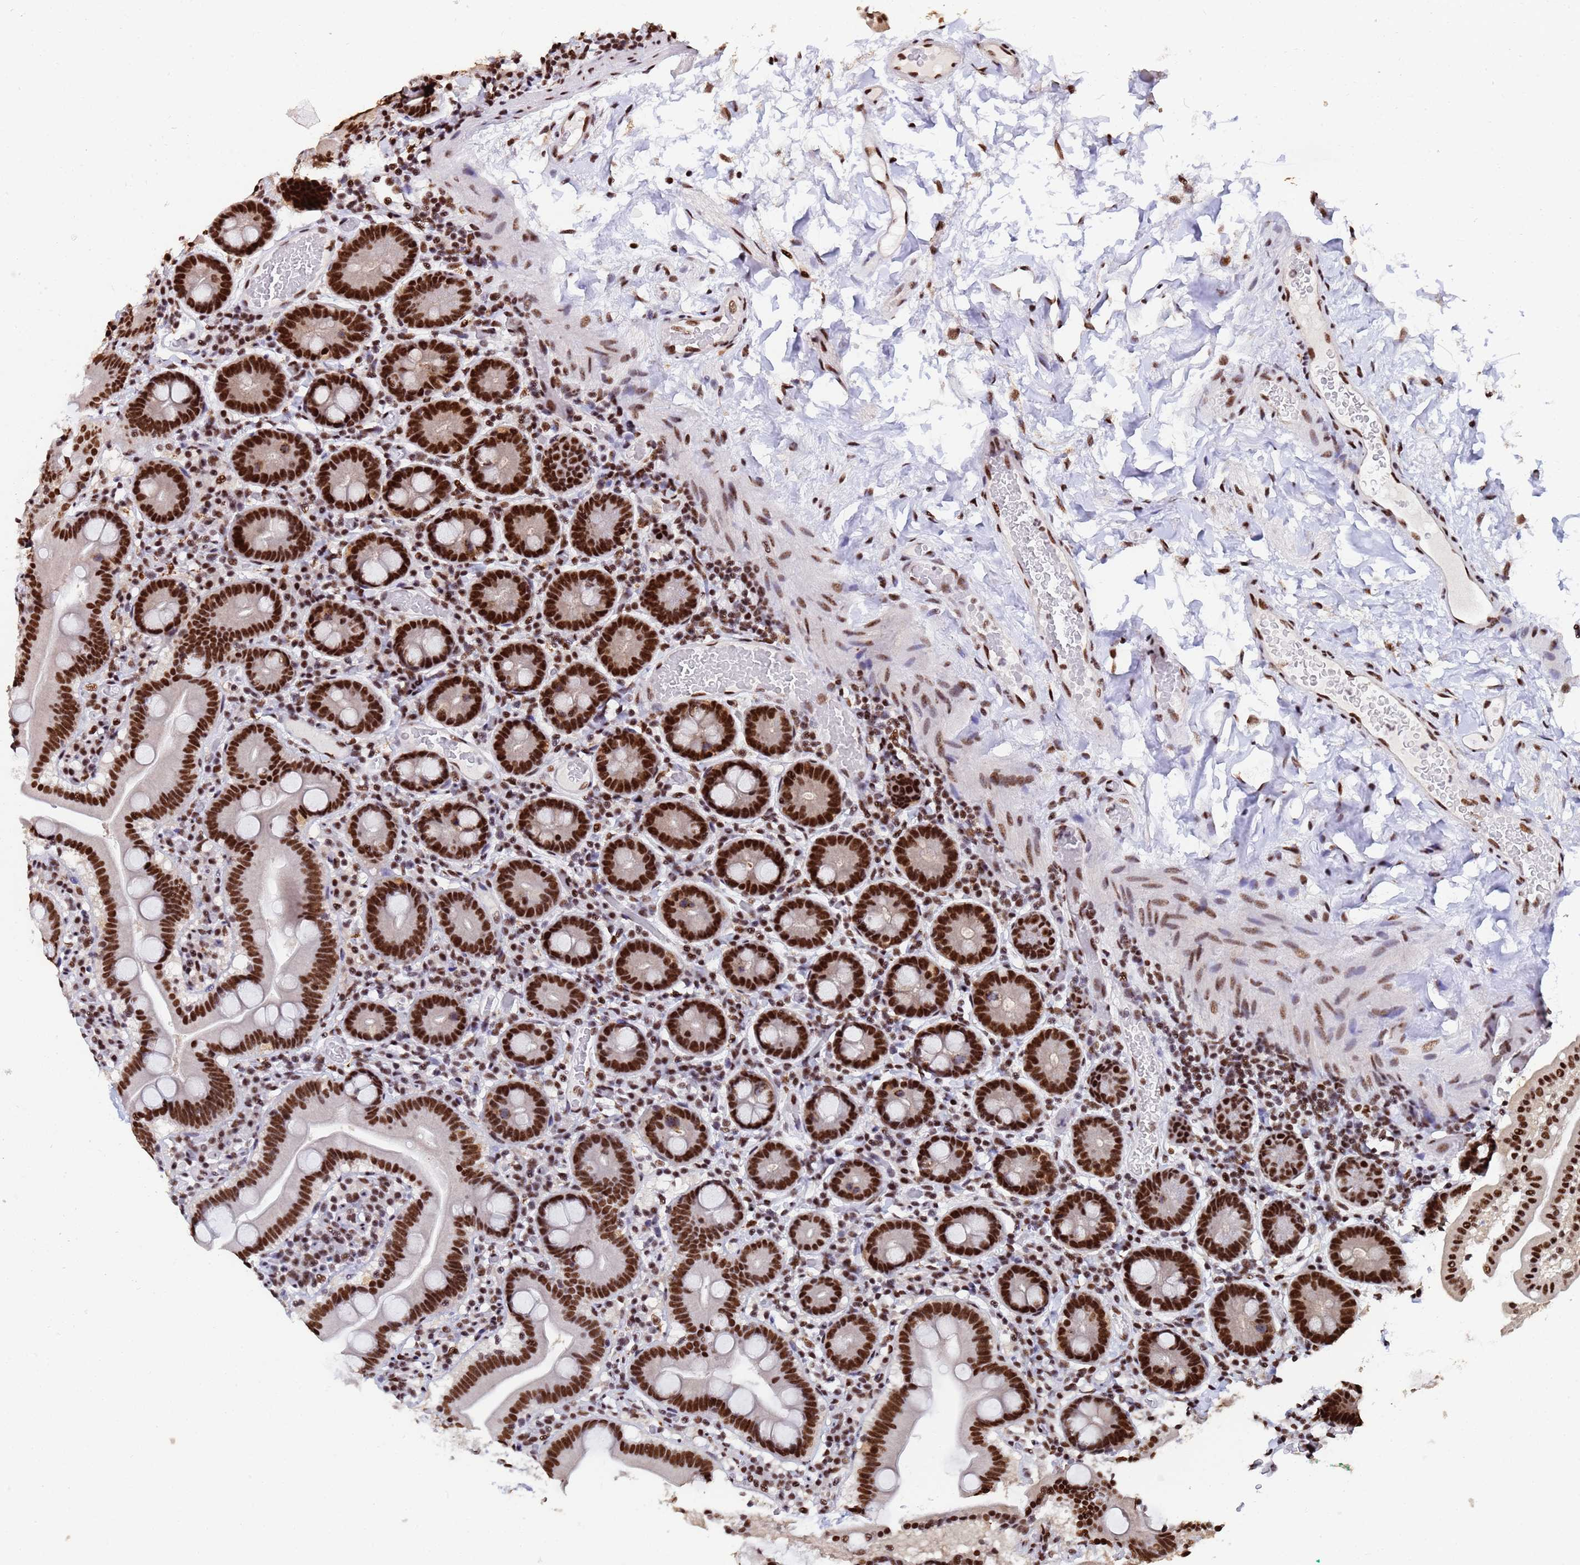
{"staining": {"intensity": "strong", "quantity": ">75%", "location": "nuclear"}, "tissue": "duodenum", "cell_type": "Glandular cells", "image_type": "normal", "snomed": [{"axis": "morphology", "description": "Normal tissue, NOS"}, {"axis": "topography", "description": "Duodenum"}], "caption": "DAB (3,3'-diaminobenzidine) immunohistochemical staining of normal human duodenum exhibits strong nuclear protein staining in about >75% of glandular cells. The protein is shown in brown color, while the nuclei are stained blue.", "gene": "SF3B2", "patient": {"sex": "male", "age": 55}}